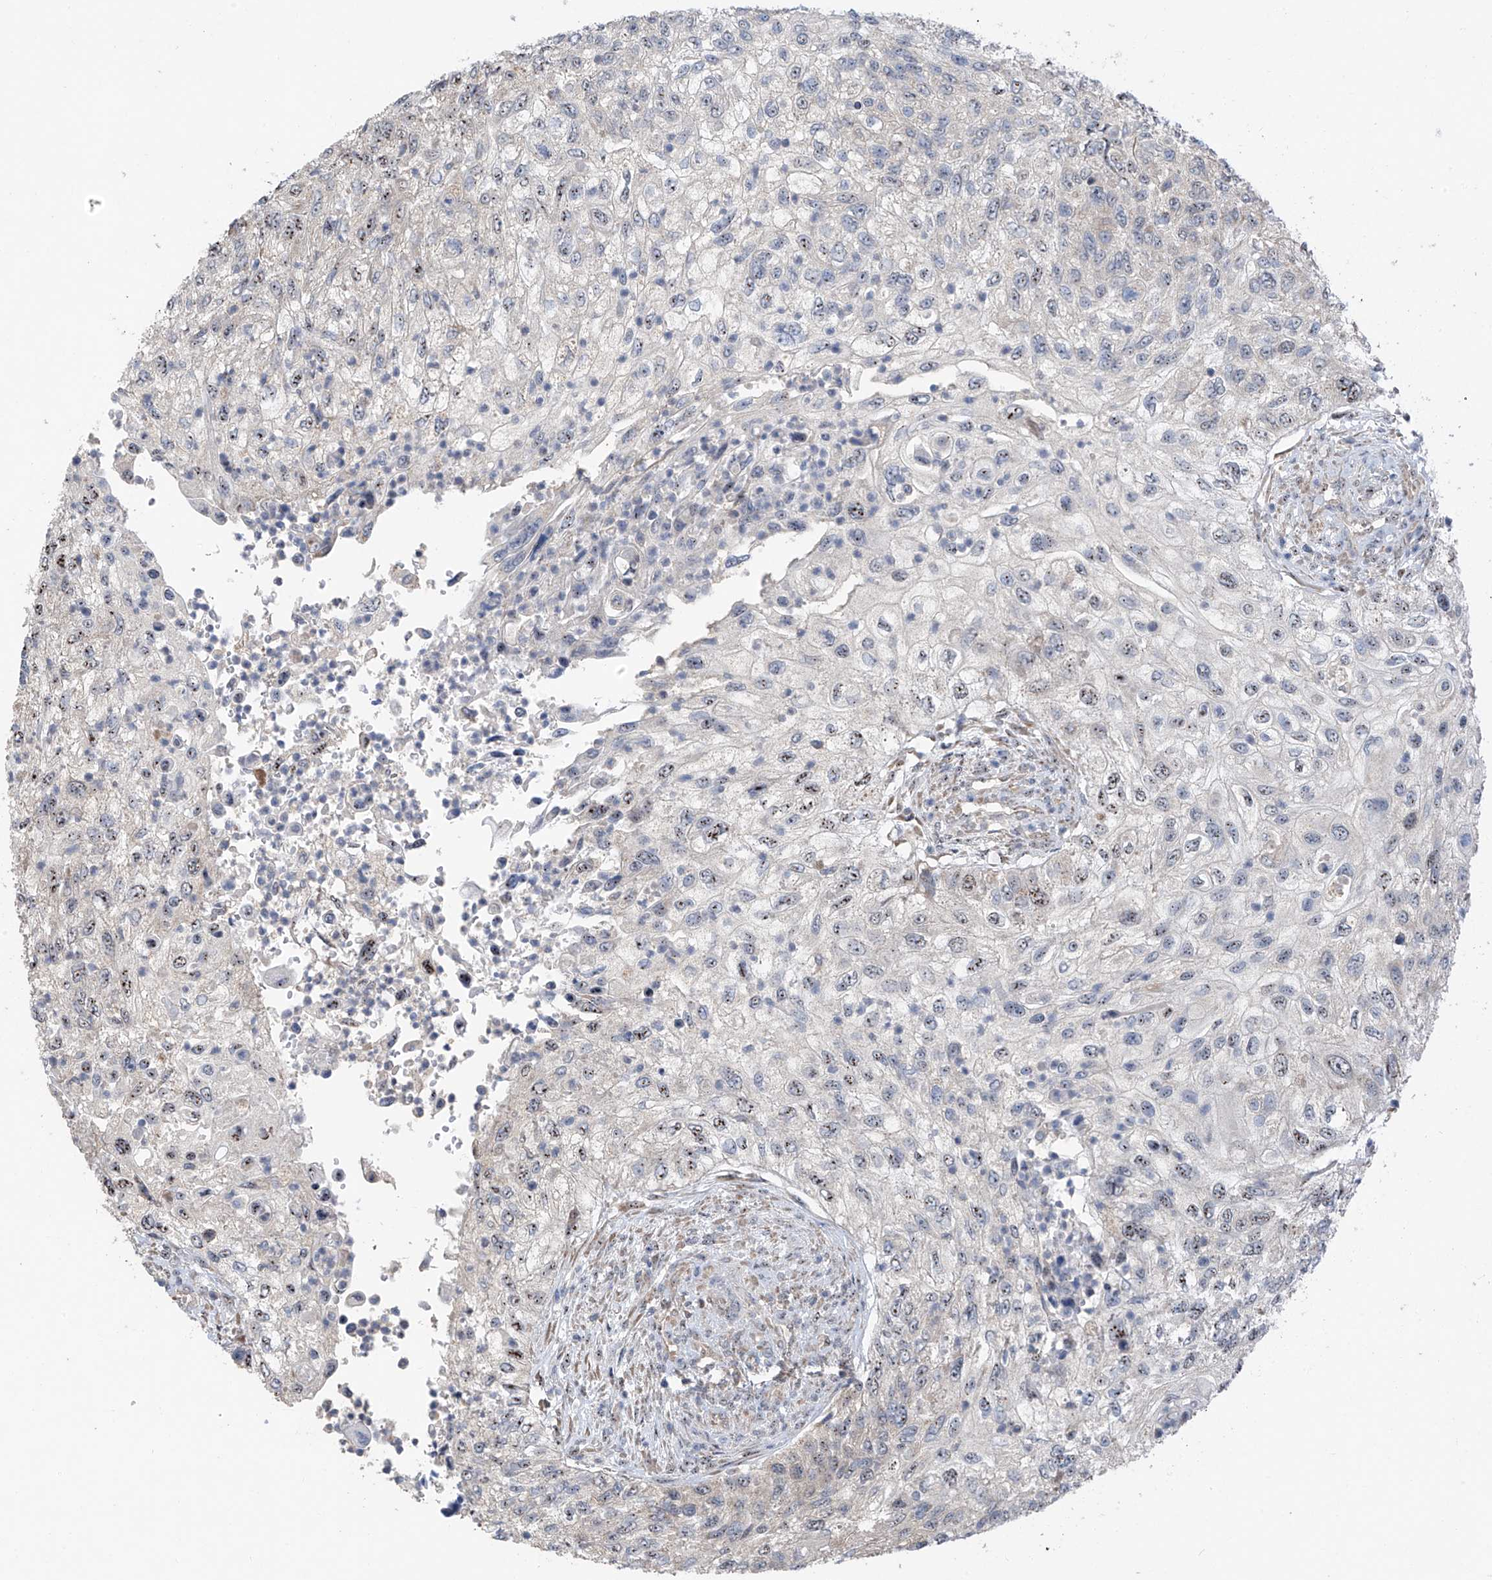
{"staining": {"intensity": "moderate", "quantity": "25%-75%", "location": "nuclear"}, "tissue": "urothelial cancer", "cell_type": "Tumor cells", "image_type": "cancer", "snomed": [{"axis": "morphology", "description": "Urothelial carcinoma, High grade"}, {"axis": "topography", "description": "Urinary bladder"}], "caption": "Moderate nuclear expression for a protein is identified in approximately 25%-75% of tumor cells of urothelial cancer using immunohistochemistry.", "gene": "RPL4", "patient": {"sex": "female", "age": 60}}